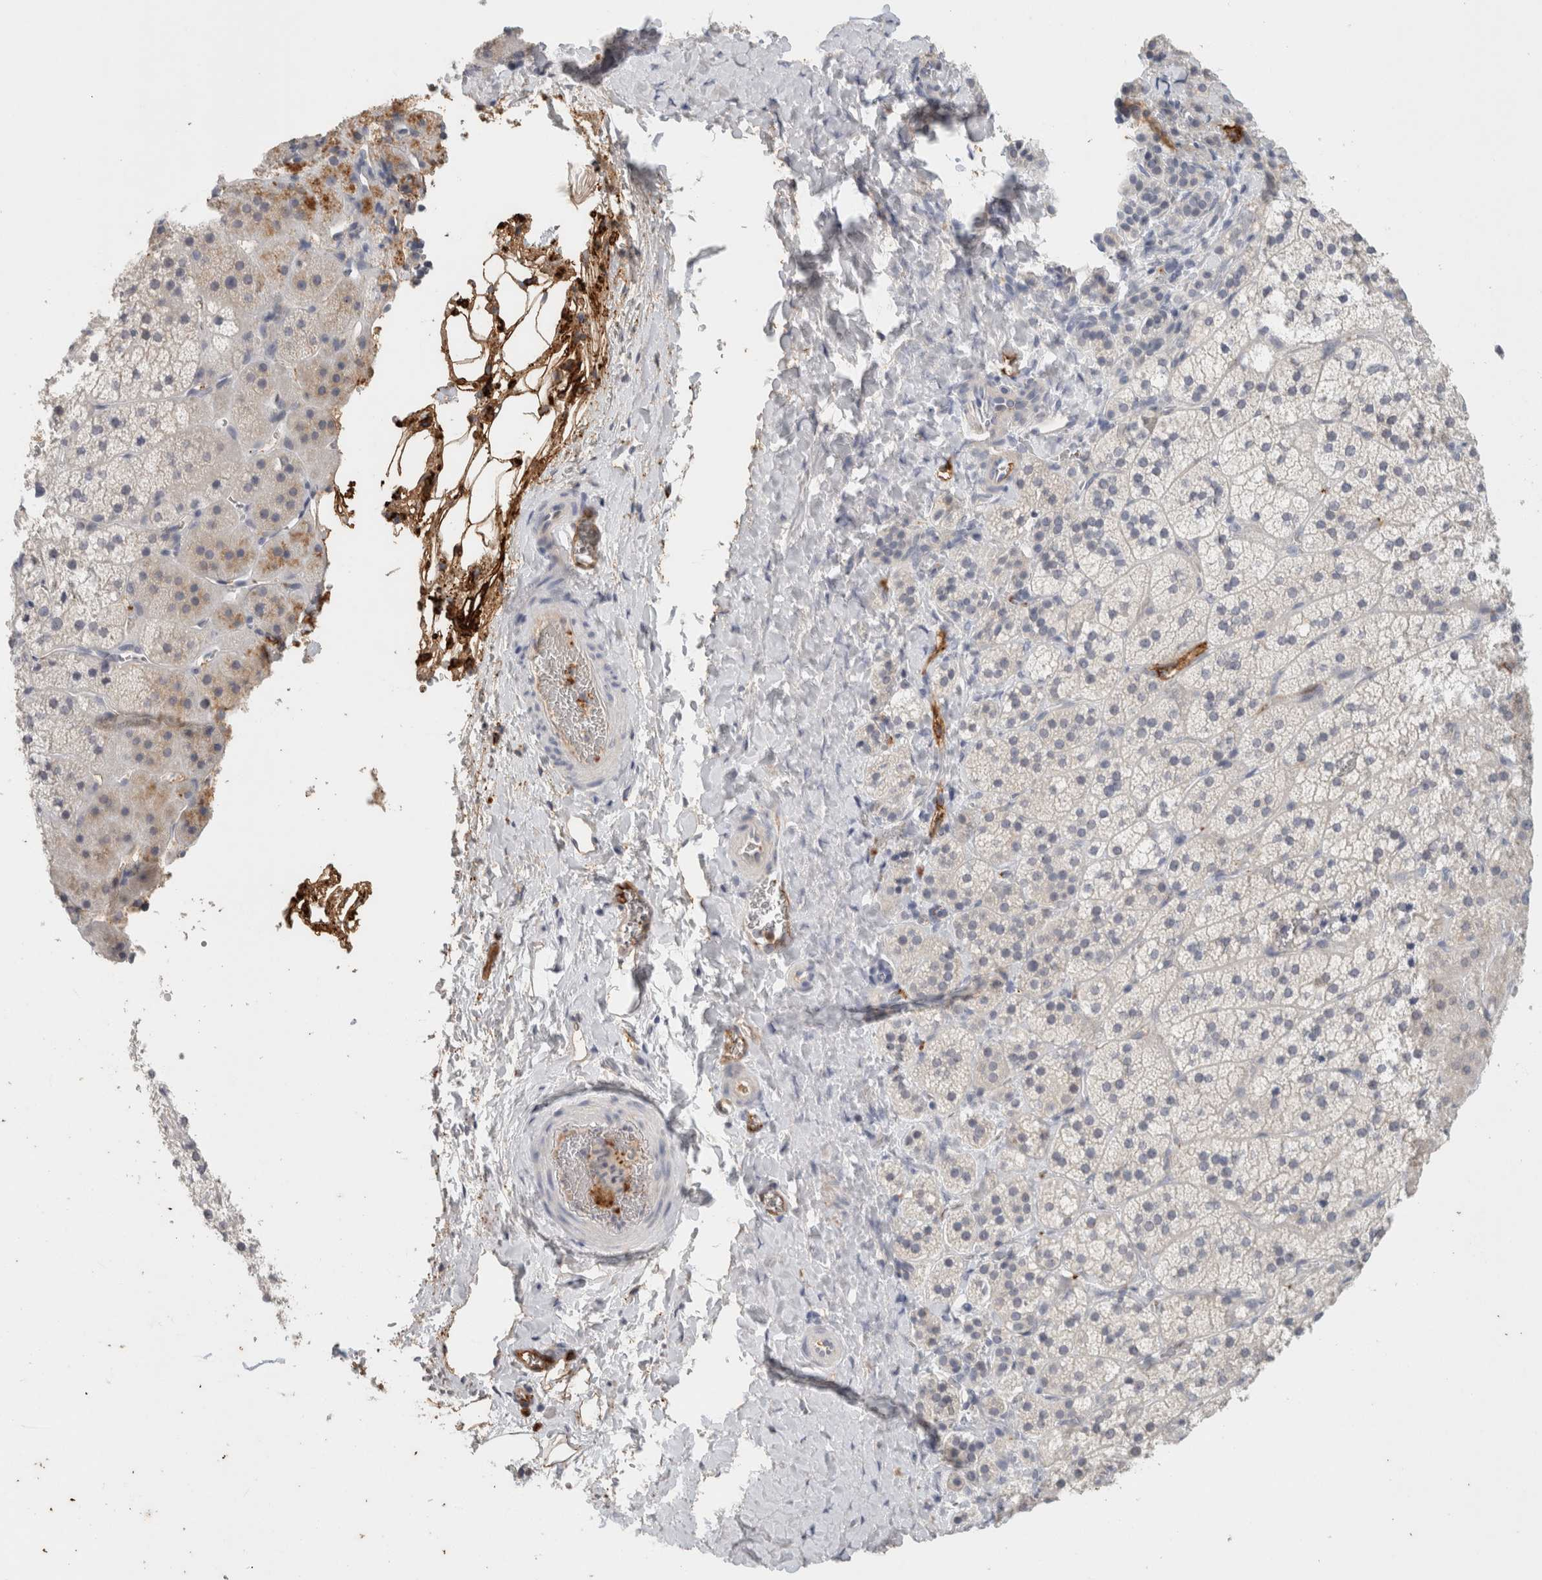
{"staining": {"intensity": "negative", "quantity": "none", "location": "none"}, "tissue": "adrenal gland", "cell_type": "Glandular cells", "image_type": "normal", "snomed": [{"axis": "morphology", "description": "Normal tissue, NOS"}, {"axis": "topography", "description": "Adrenal gland"}], "caption": "High power microscopy image of an immunohistochemistry (IHC) image of unremarkable adrenal gland, revealing no significant positivity in glandular cells.", "gene": "CD36", "patient": {"sex": "female", "age": 44}}